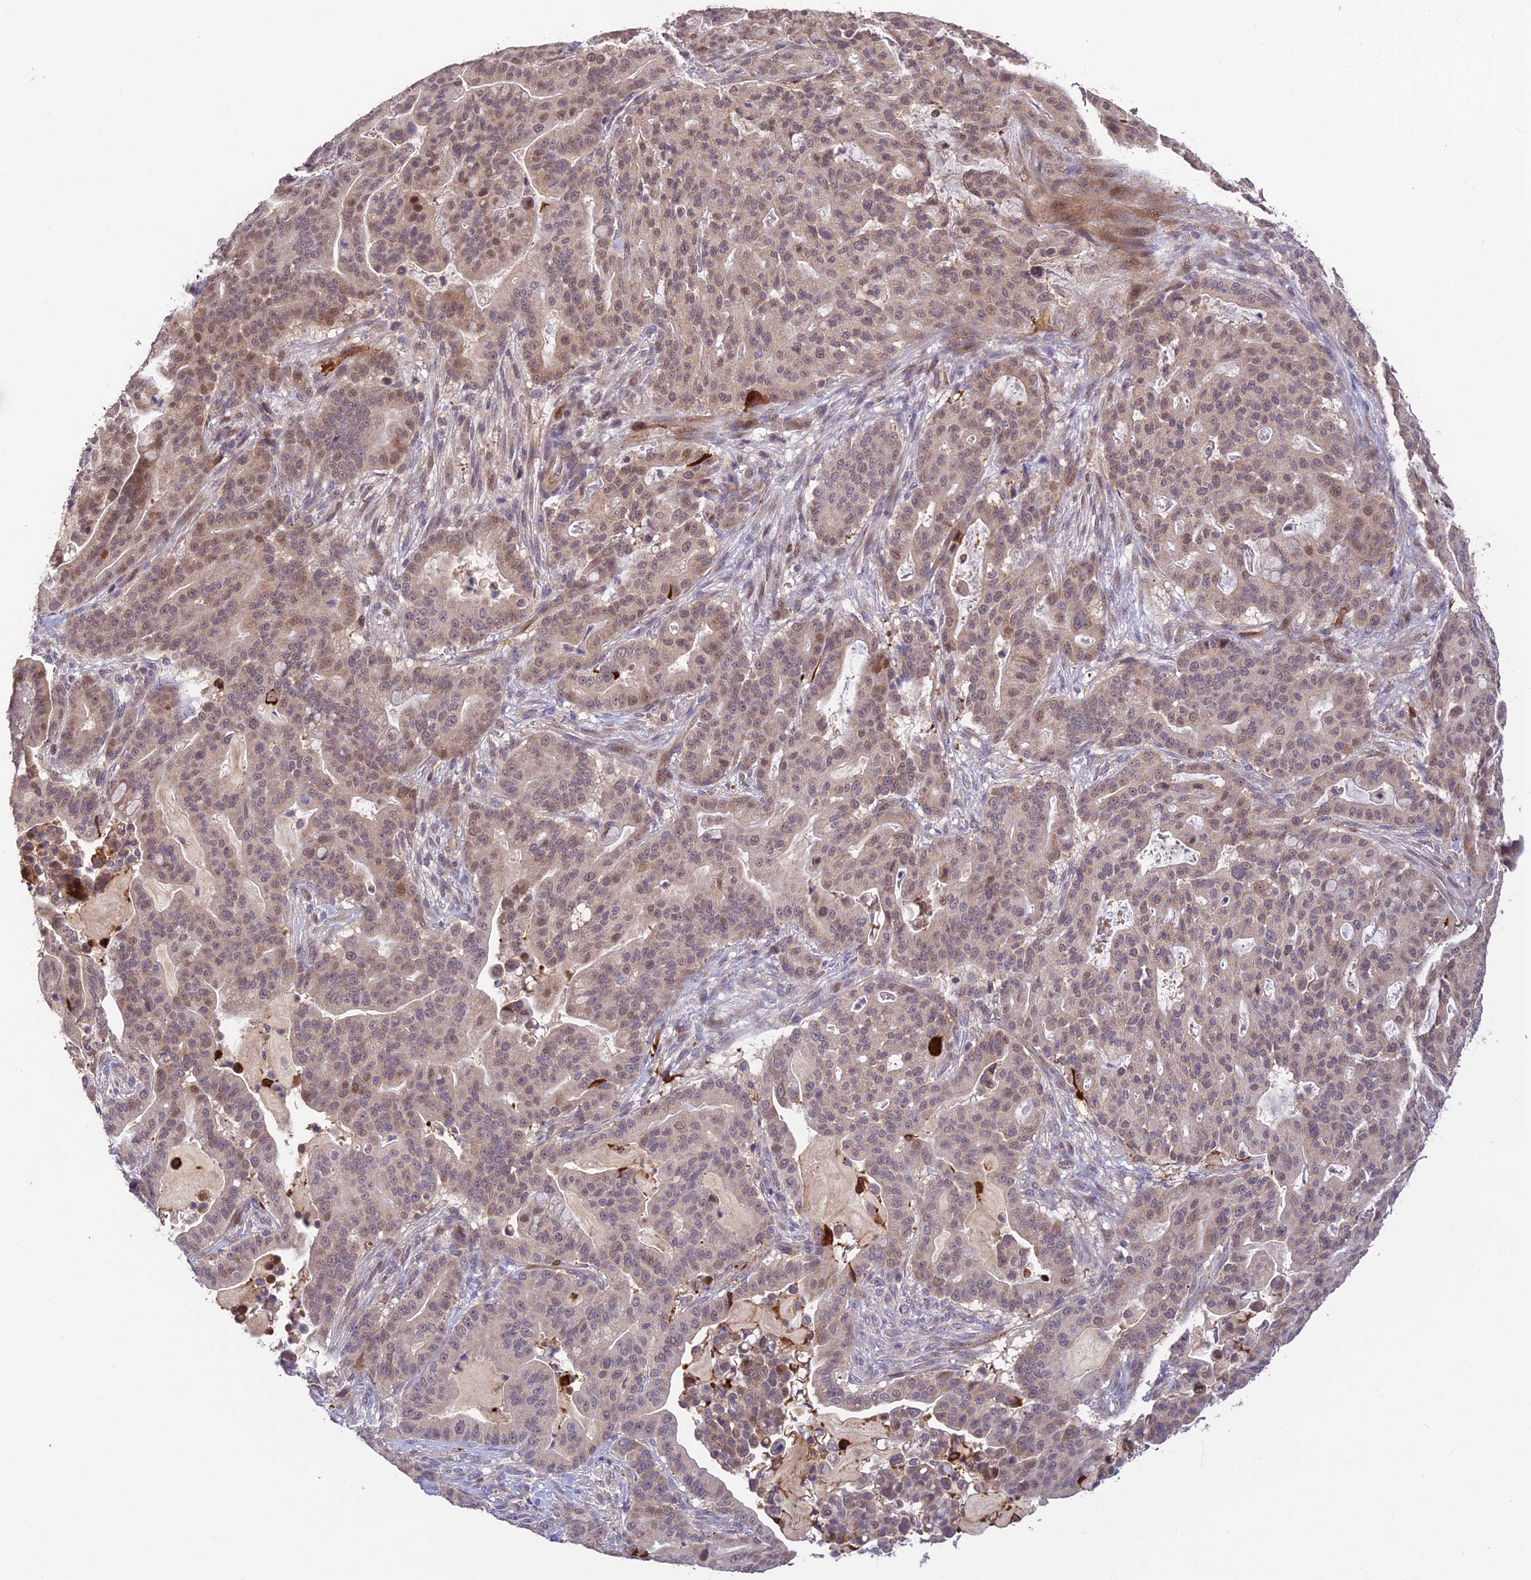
{"staining": {"intensity": "weak", "quantity": "25%-75%", "location": "cytoplasmic/membranous,nuclear"}, "tissue": "pancreatic cancer", "cell_type": "Tumor cells", "image_type": "cancer", "snomed": [{"axis": "morphology", "description": "Adenocarcinoma, NOS"}, {"axis": "topography", "description": "Pancreas"}], "caption": "Protein expression analysis of human pancreatic adenocarcinoma reveals weak cytoplasmic/membranous and nuclear positivity in approximately 25%-75% of tumor cells.", "gene": "ASPDH", "patient": {"sex": "male", "age": 63}}